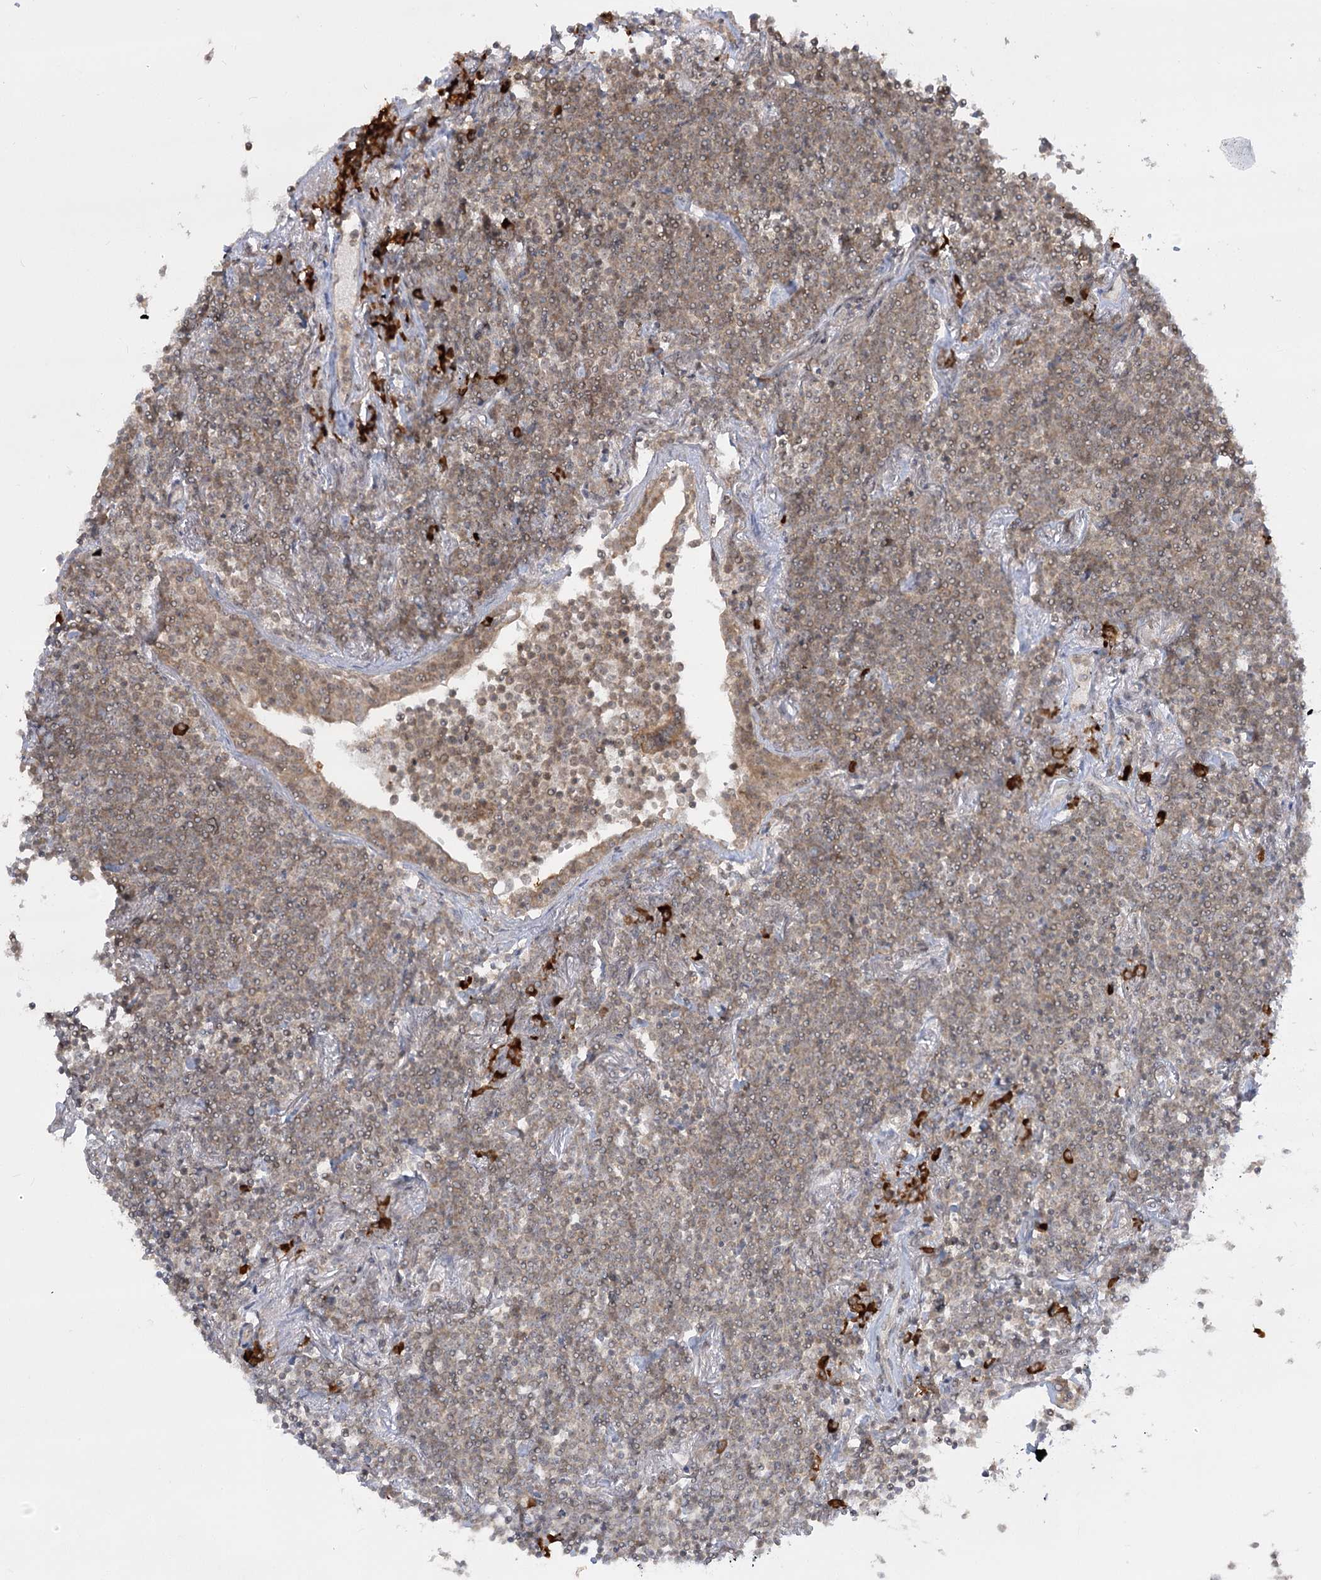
{"staining": {"intensity": "weak", "quantity": "<25%", "location": "cytoplasmic/membranous"}, "tissue": "lymphoma", "cell_type": "Tumor cells", "image_type": "cancer", "snomed": [{"axis": "morphology", "description": "Malignant lymphoma, non-Hodgkin's type, Low grade"}, {"axis": "topography", "description": "Lung"}], "caption": "This photomicrograph is of low-grade malignant lymphoma, non-Hodgkin's type stained with immunohistochemistry to label a protein in brown with the nuclei are counter-stained blue. There is no positivity in tumor cells.", "gene": "SYTL1", "patient": {"sex": "female", "age": 71}}